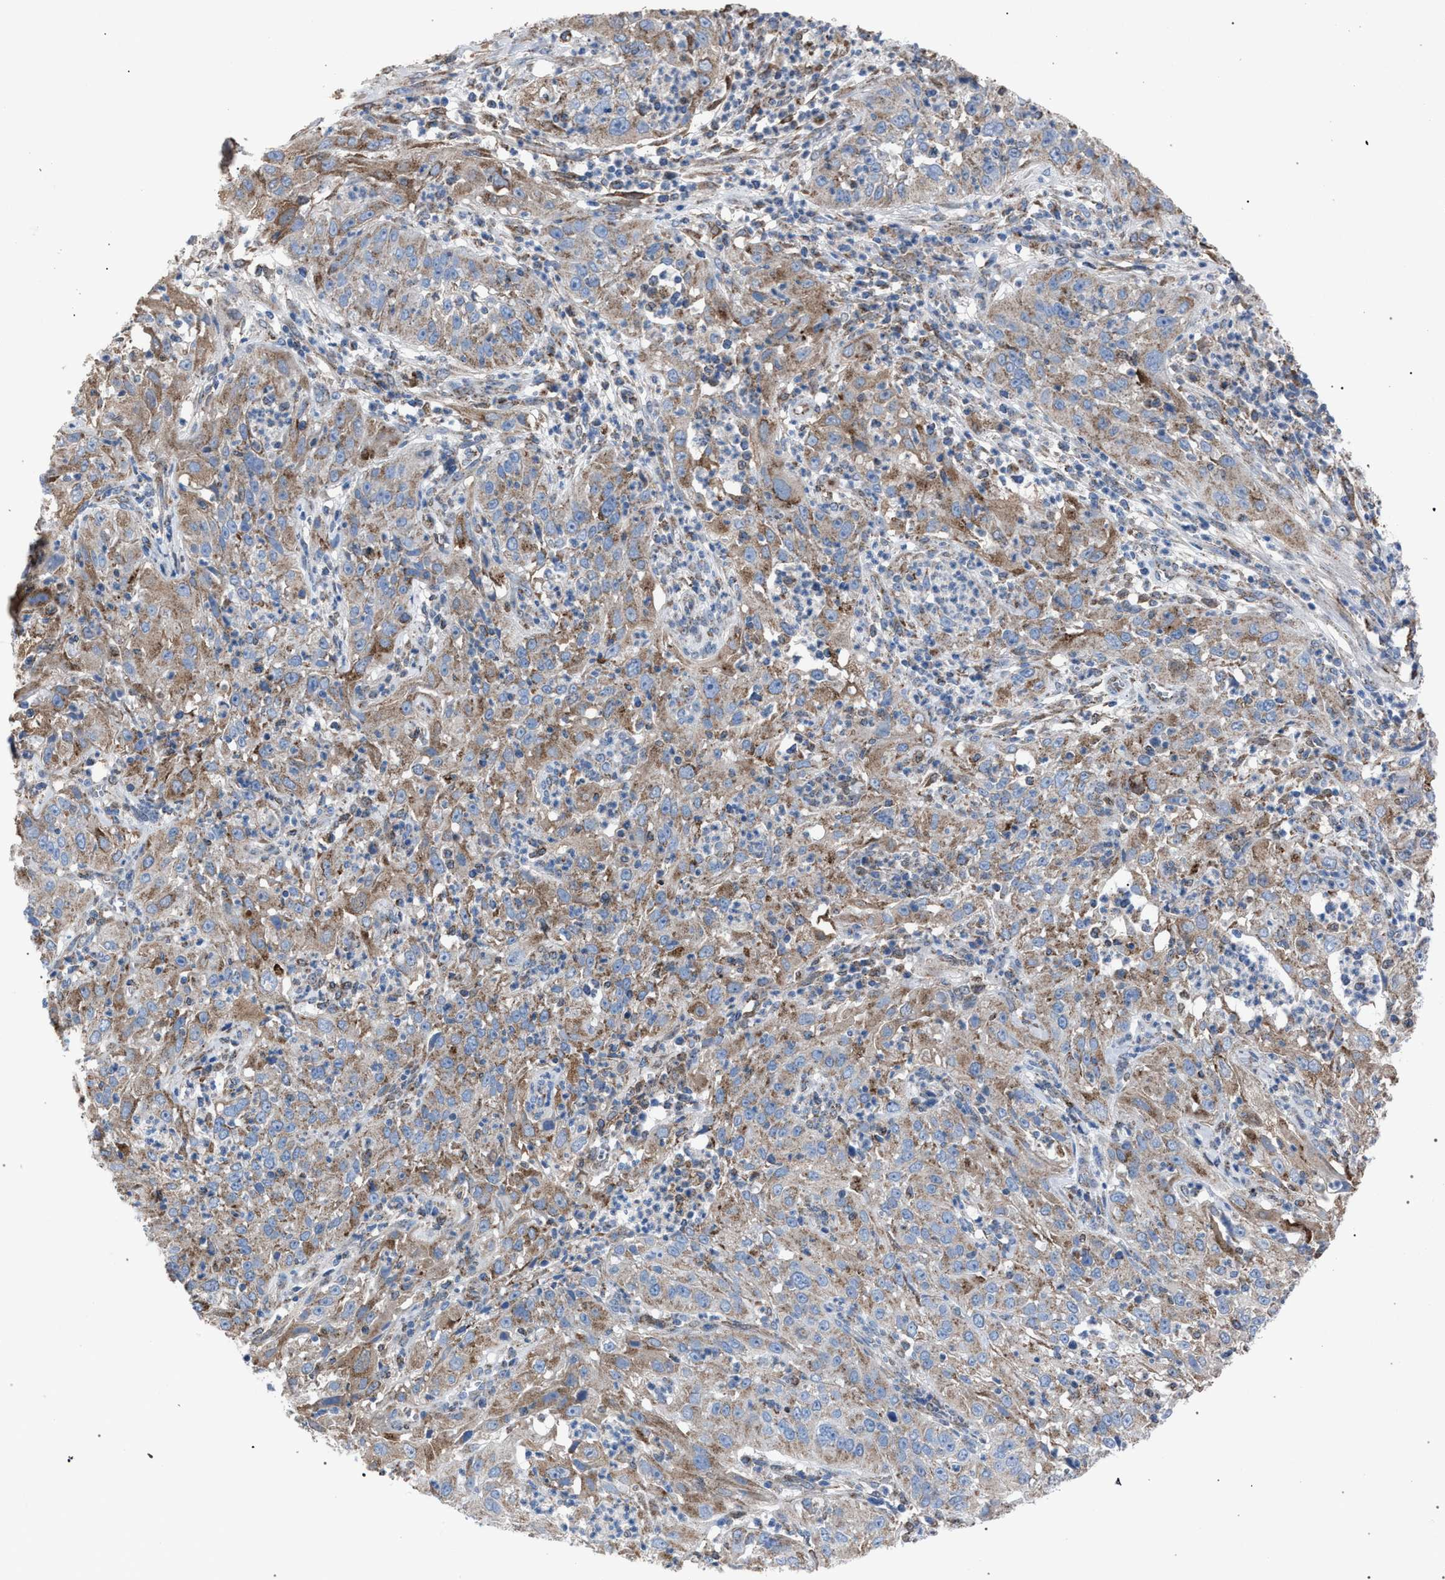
{"staining": {"intensity": "moderate", "quantity": ">75%", "location": "cytoplasmic/membranous"}, "tissue": "cervical cancer", "cell_type": "Tumor cells", "image_type": "cancer", "snomed": [{"axis": "morphology", "description": "Squamous cell carcinoma, NOS"}, {"axis": "topography", "description": "Cervix"}], "caption": "Tumor cells show medium levels of moderate cytoplasmic/membranous positivity in about >75% of cells in human cervical cancer.", "gene": "HSD17B4", "patient": {"sex": "female", "age": 32}}